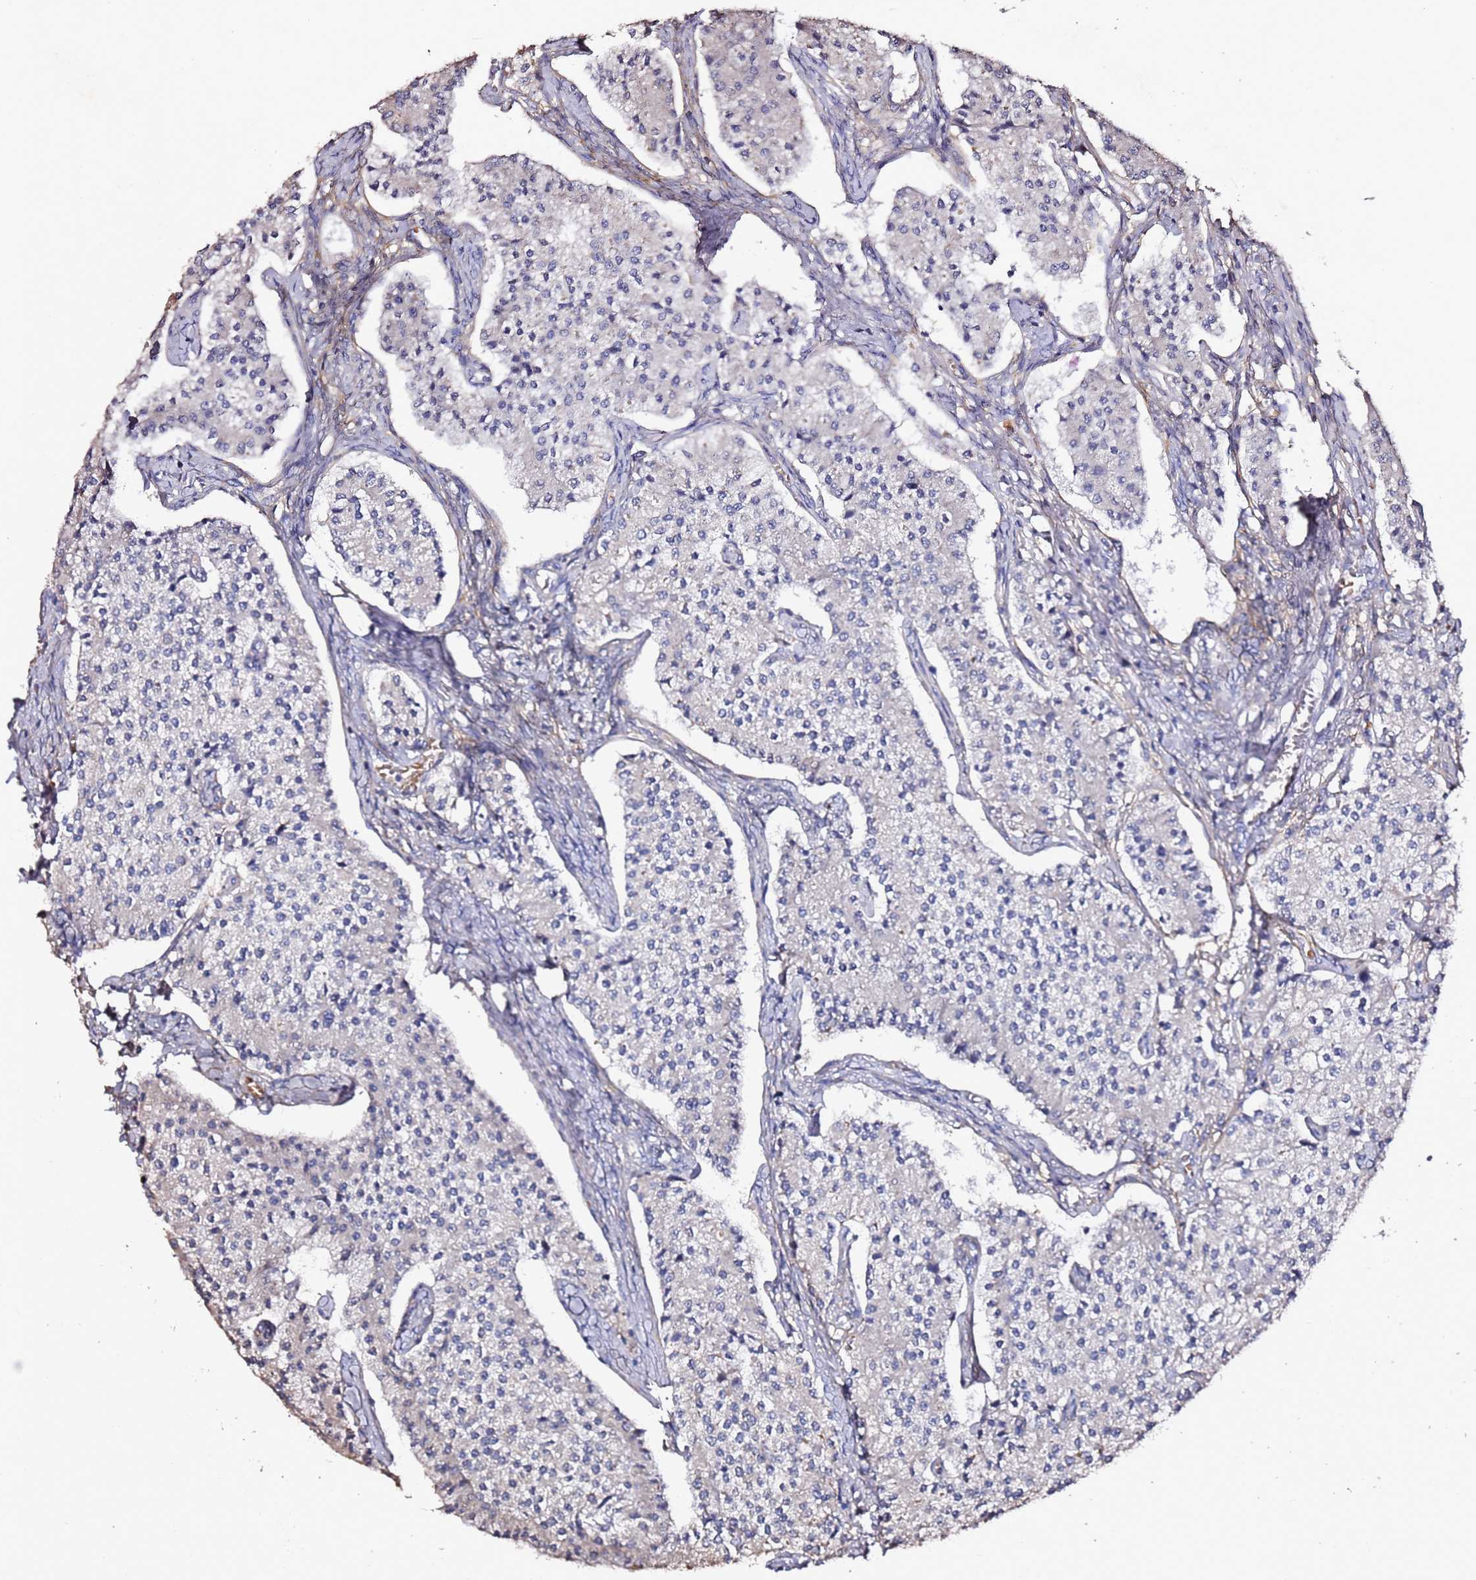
{"staining": {"intensity": "negative", "quantity": "none", "location": "none"}, "tissue": "carcinoid", "cell_type": "Tumor cells", "image_type": "cancer", "snomed": [{"axis": "morphology", "description": "Carcinoid, malignant, NOS"}, {"axis": "topography", "description": "Colon"}], "caption": "DAB immunohistochemical staining of carcinoid exhibits no significant positivity in tumor cells.", "gene": "C3orf80", "patient": {"sex": "female", "age": 52}}